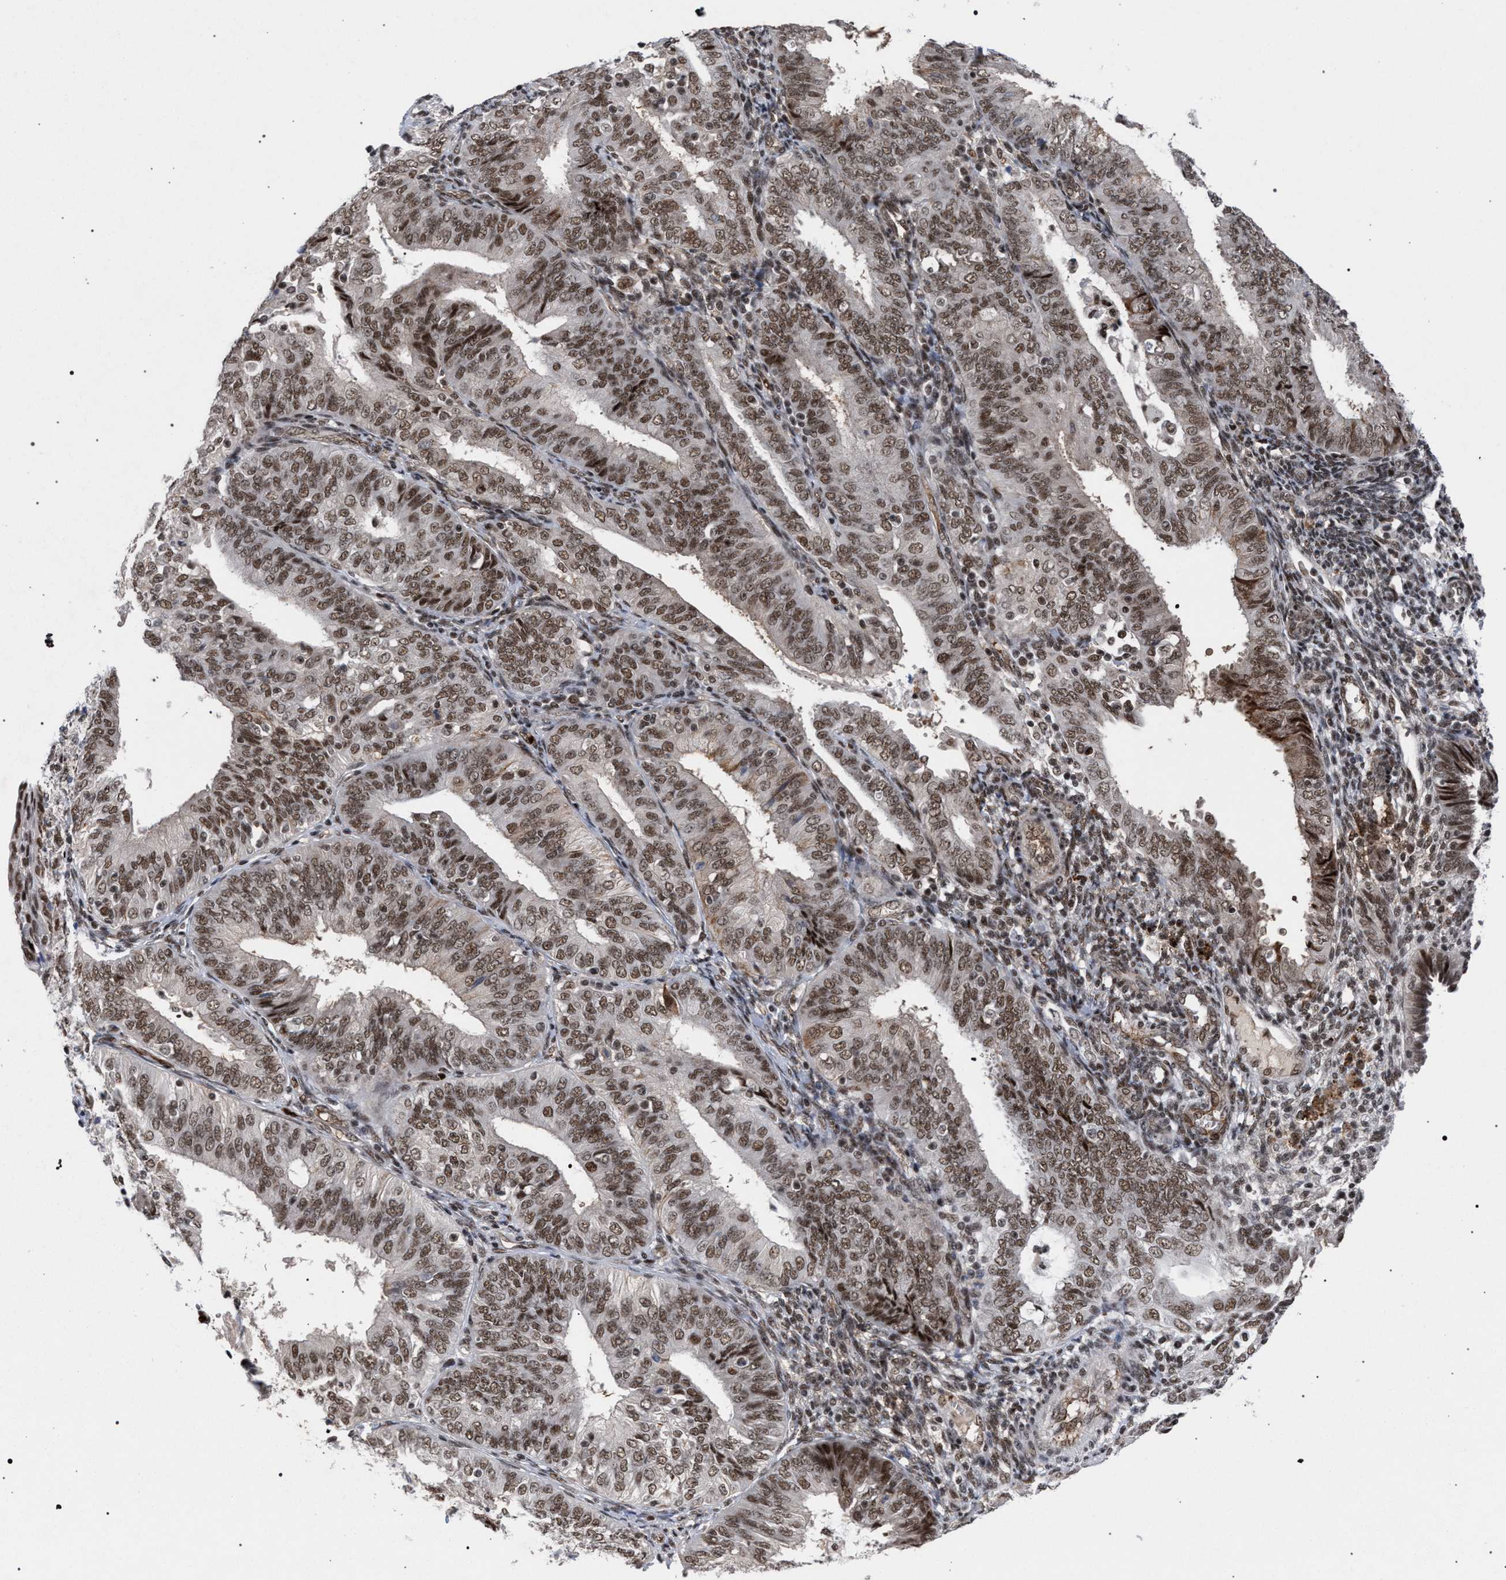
{"staining": {"intensity": "moderate", "quantity": ">75%", "location": "nuclear"}, "tissue": "endometrial cancer", "cell_type": "Tumor cells", "image_type": "cancer", "snomed": [{"axis": "morphology", "description": "Adenocarcinoma, NOS"}, {"axis": "topography", "description": "Endometrium"}], "caption": "Immunohistochemical staining of human endometrial cancer (adenocarcinoma) exhibits moderate nuclear protein staining in about >75% of tumor cells. (Stains: DAB (3,3'-diaminobenzidine) in brown, nuclei in blue, Microscopy: brightfield microscopy at high magnification).", "gene": "SCAF4", "patient": {"sex": "female", "age": 58}}